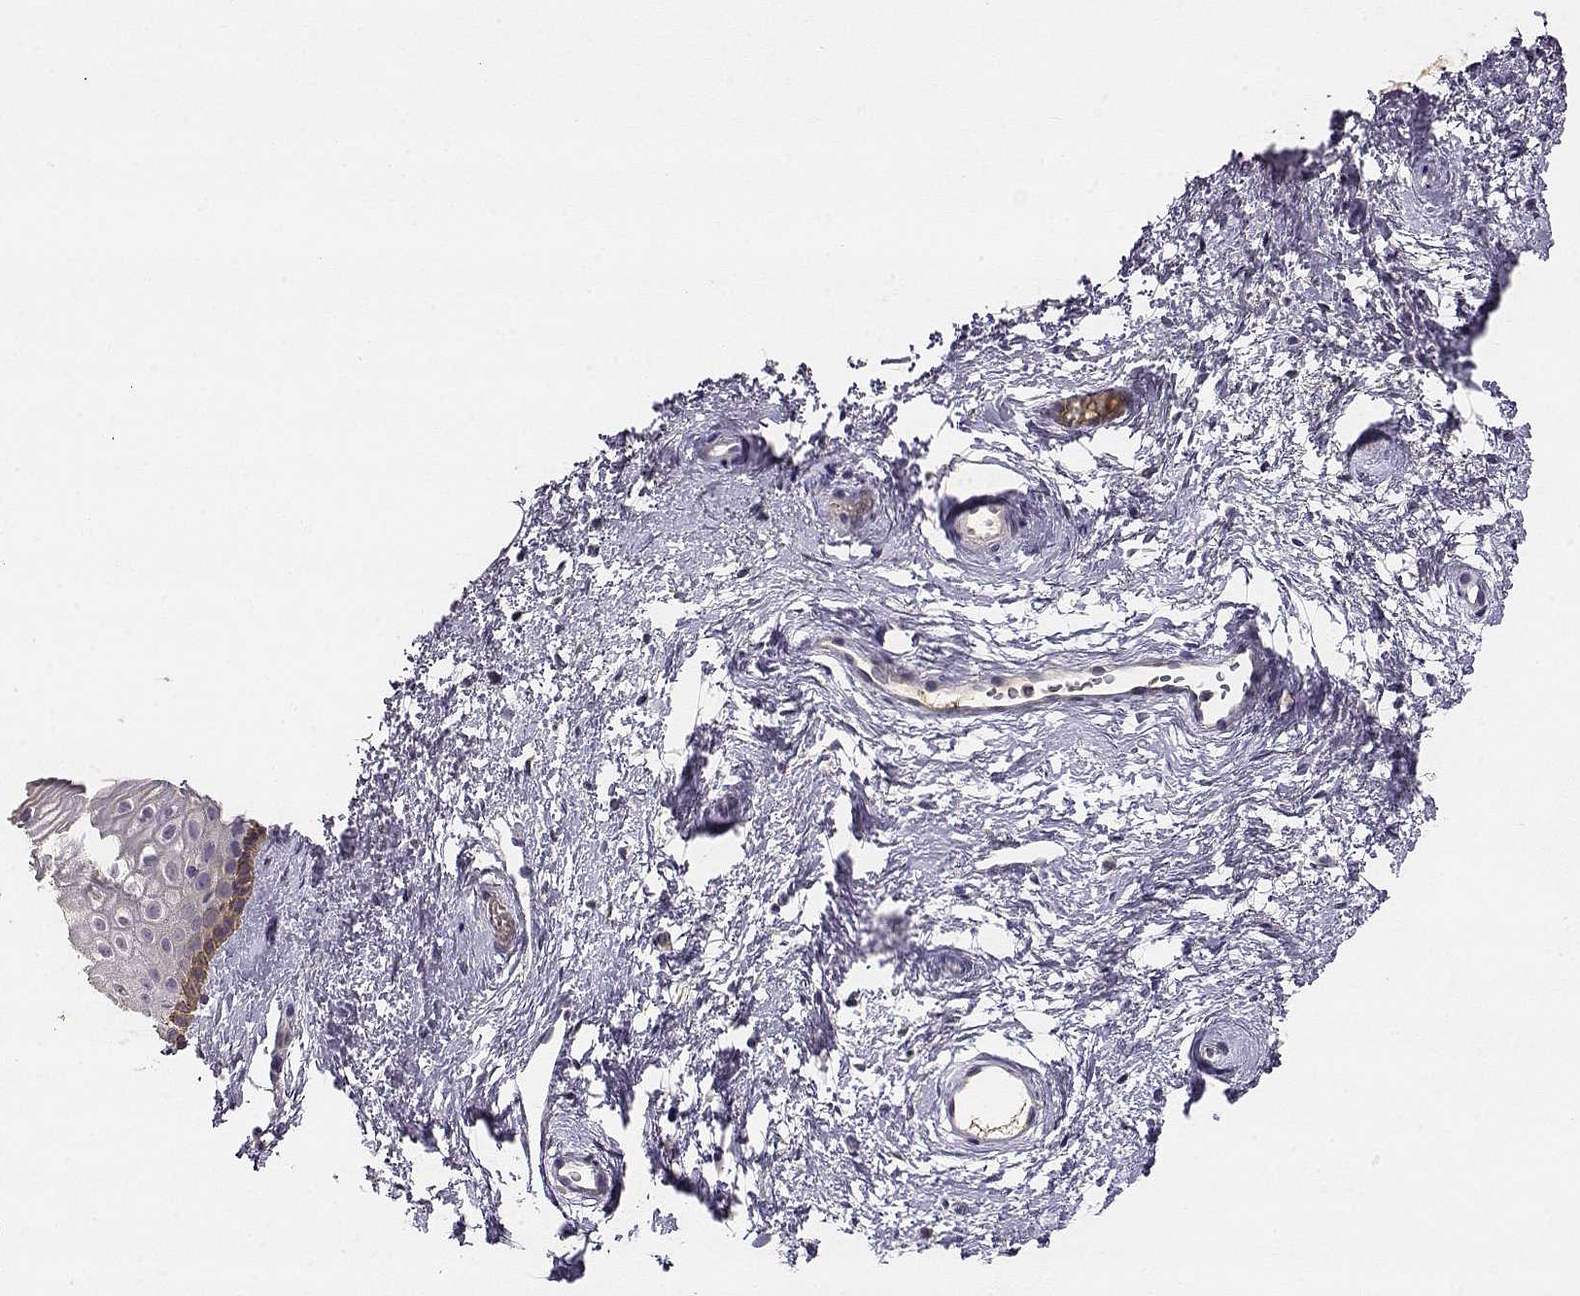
{"staining": {"intensity": "negative", "quantity": "none", "location": "none"}, "tissue": "cervix", "cell_type": "Glandular cells", "image_type": "normal", "snomed": [{"axis": "morphology", "description": "Normal tissue, NOS"}, {"axis": "topography", "description": "Cervix"}], "caption": "Immunohistochemical staining of unremarkable cervix reveals no significant staining in glandular cells.", "gene": "TACR1", "patient": {"sex": "female", "age": 40}}